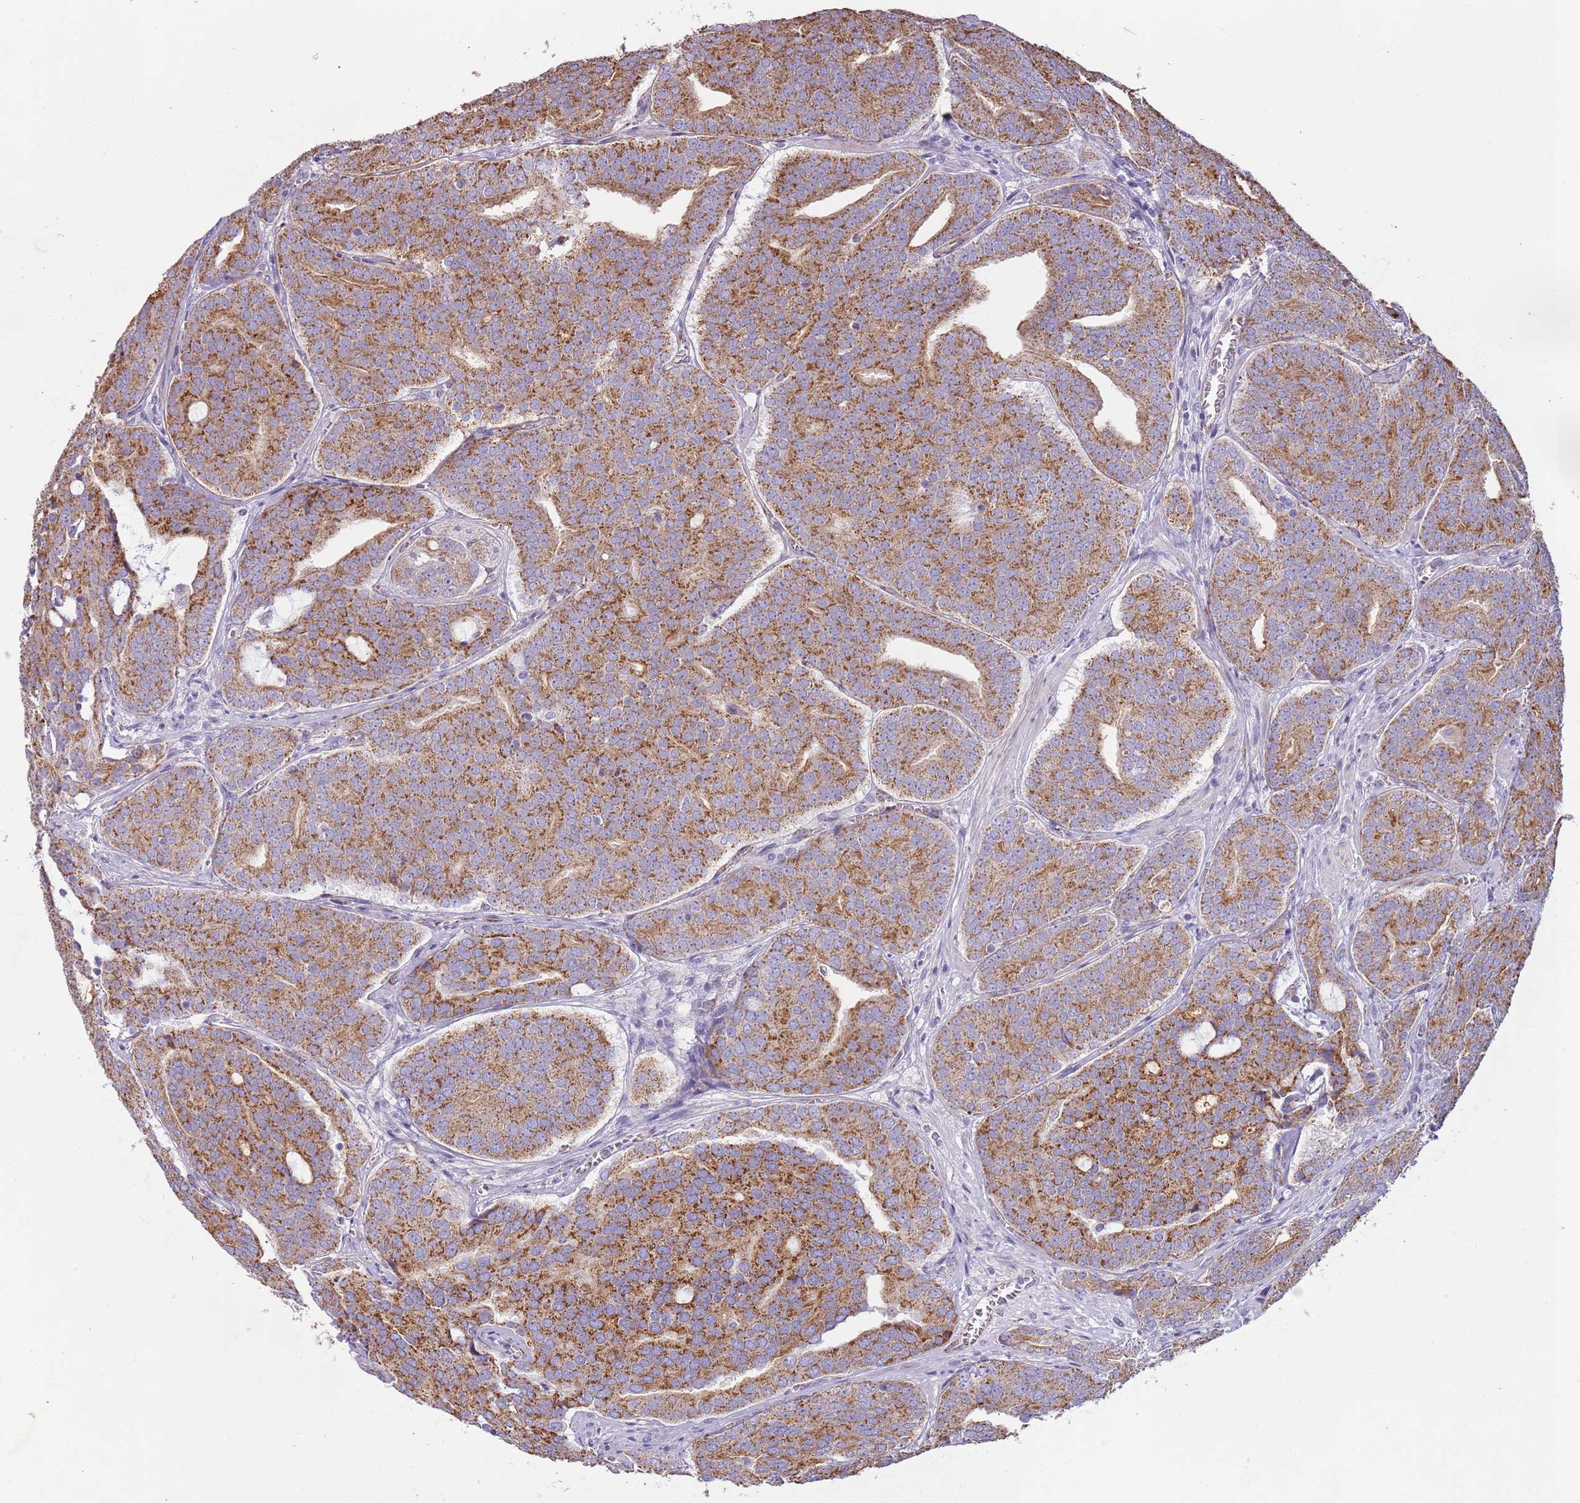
{"staining": {"intensity": "moderate", "quantity": ">75%", "location": "cytoplasmic/membranous"}, "tissue": "prostate cancer", "cell_type": "Tumor cells", "image_type": "cancer", "snomed": [{"axis": "morphology", "description": "Adenocarcinoma, High grade"}, {"axis": "topography", "description": "Prostate"}], "caption": "Immunohistochemistry photomicrograph of neoplastic tissue: prostate cancer (high-grade adenocarcinoma) stained using immunohistochemistry displays medium levels of moderate protein expression localized specifically in the cytoplasmic/membranous of tumor cells, appearing as a cytoplasmic/membranous brown color.", "gene": "RNF222", "patient": {"sex": "male", "age": 55}}